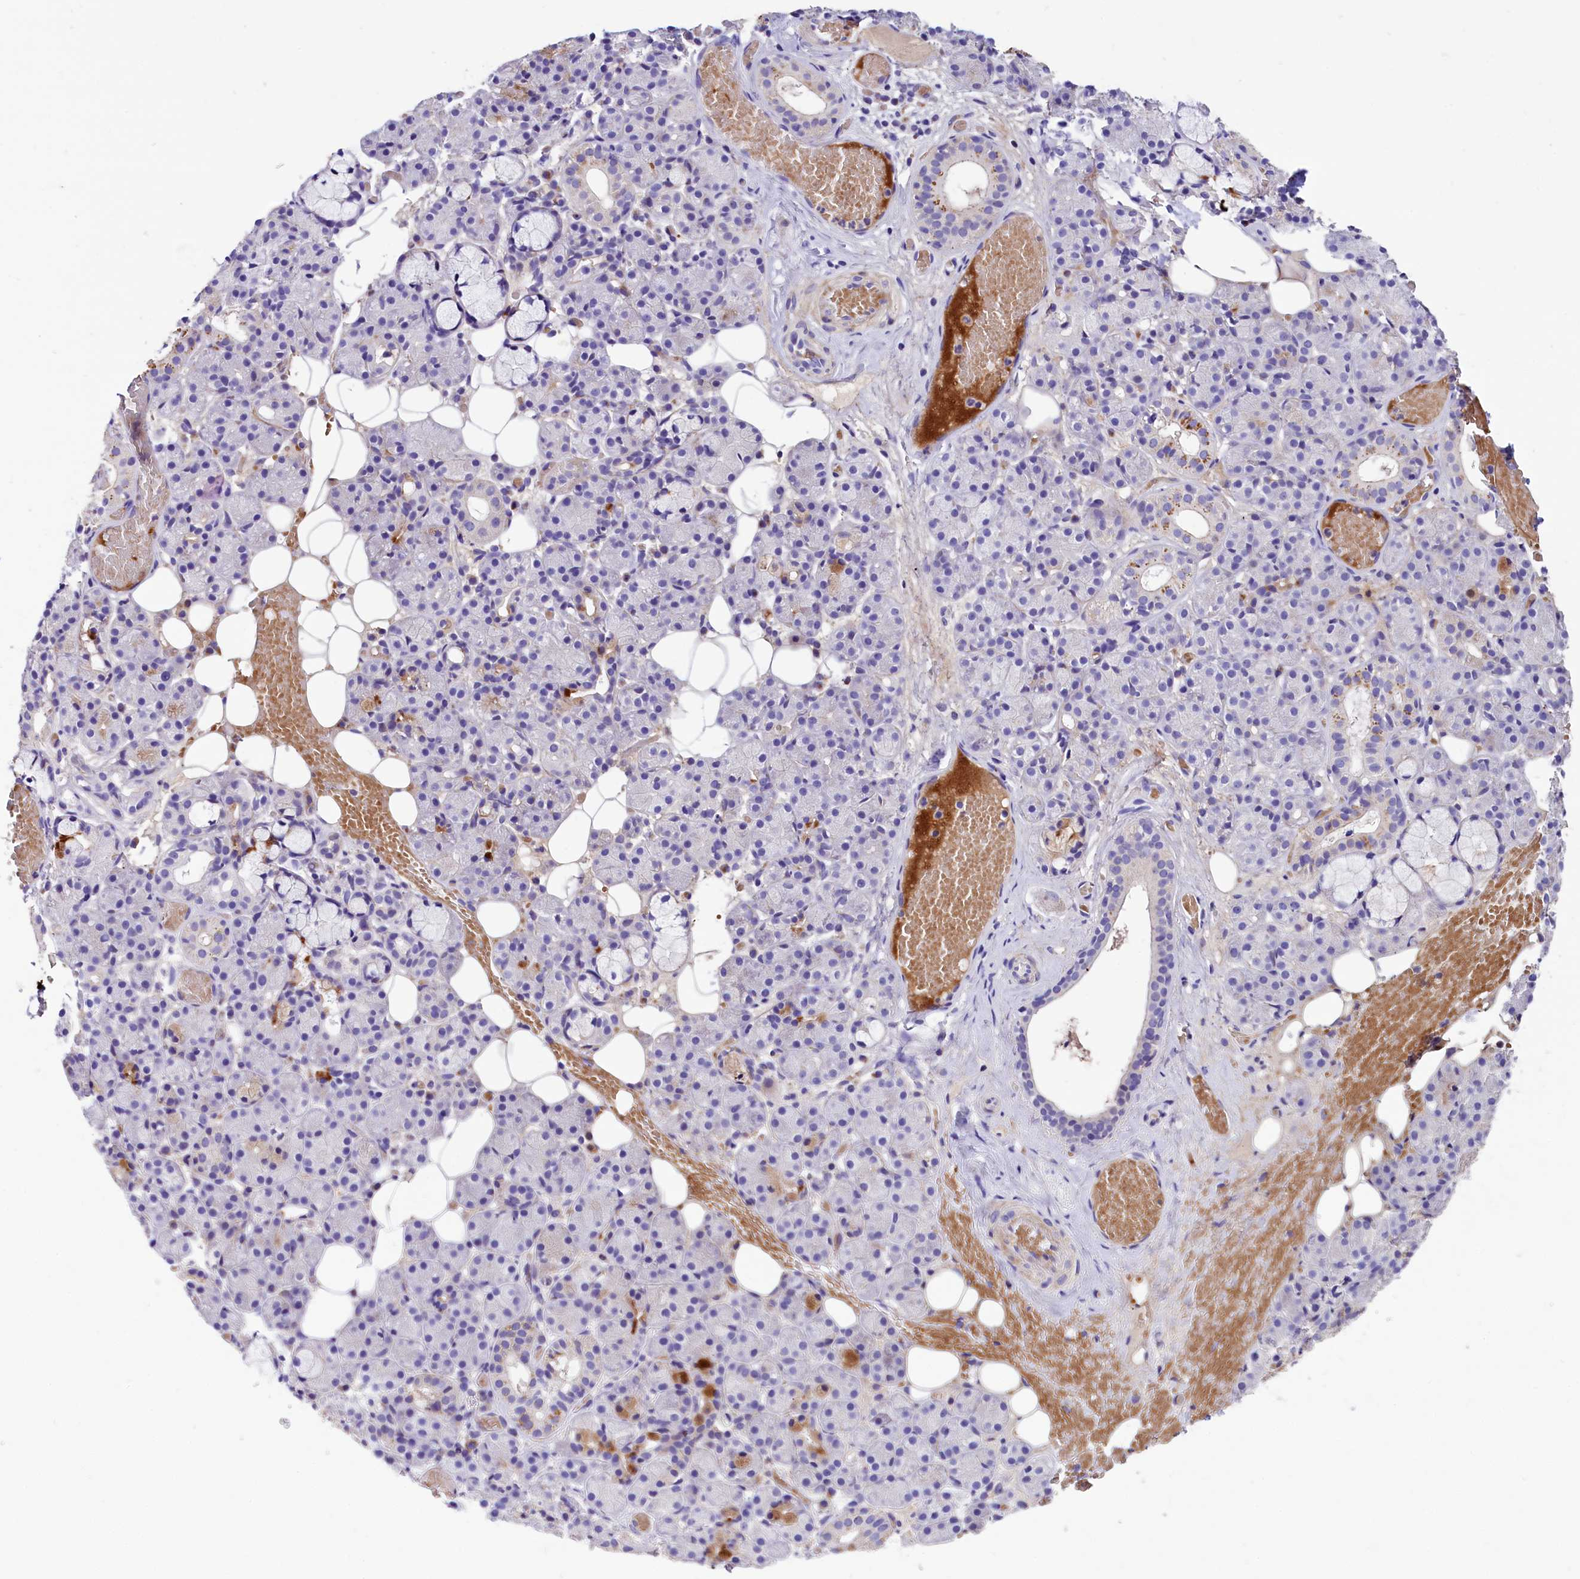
{"staining": {"intensity": "negative", "quantity": "none", "location": "none"}, "tissue": "salivary gland", "cell_type": "Glandular cells", "image_type": "normal", "snomed": [{"axis": "morphology", "description": "Normal tissue, NOS"}, {"axis": "topography", "description": "Salivary gland"}], "caption": "Immunohistochemistry histopathology image of unremarkable human salivary gland stained for a protein (brown), which reveals no expression in glandular cells. (DAB IHC visualized using brightfield microscopy, high magnification).", "gene": "MEX3B", "patient": {"sex": "male", "age": 63}}